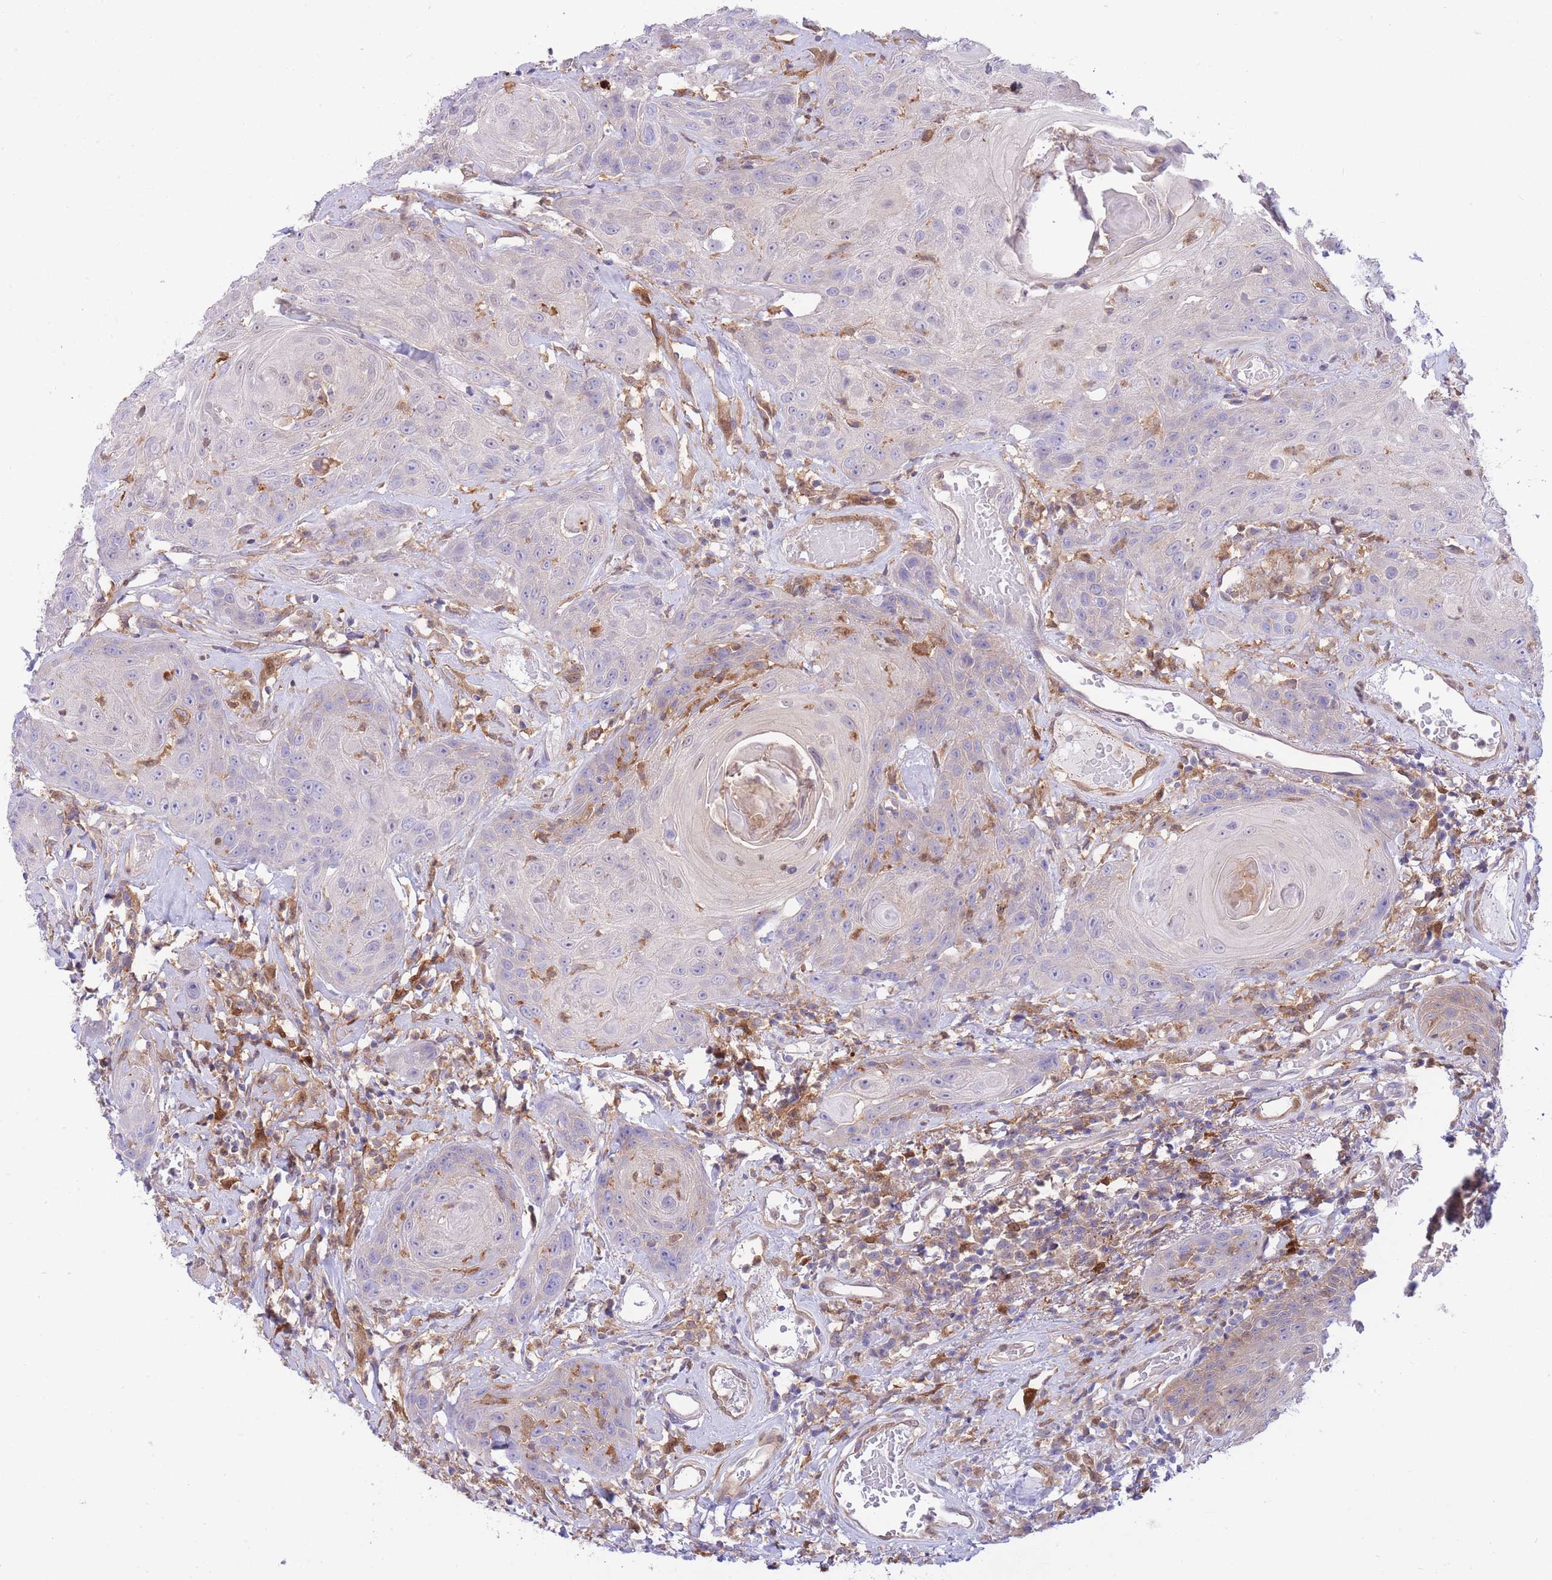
{"staining": {"intensity": "negative", "quantity": "none", "location": "none"}, "tissue": "head and neck cancer", "cell_type": "Tumor cells", "image_type": "cancer", "snomed": [{"axis": "morphology", "description": "Squamous cell carcinoma, NOS"}, {"axis": "topography", "description": "Head-Neck"}], "caption": "A micrograph of human head and neck squamous cell carcinoma is negative for staining in tumor cells. The staining is performed using DAB (3,3'-diaminobenzidine) brown chromogen with nuclei counter-stained in using hematoxylin.", "gene": "NAMPT", "patient": {"sex": "female", "age": 59}}